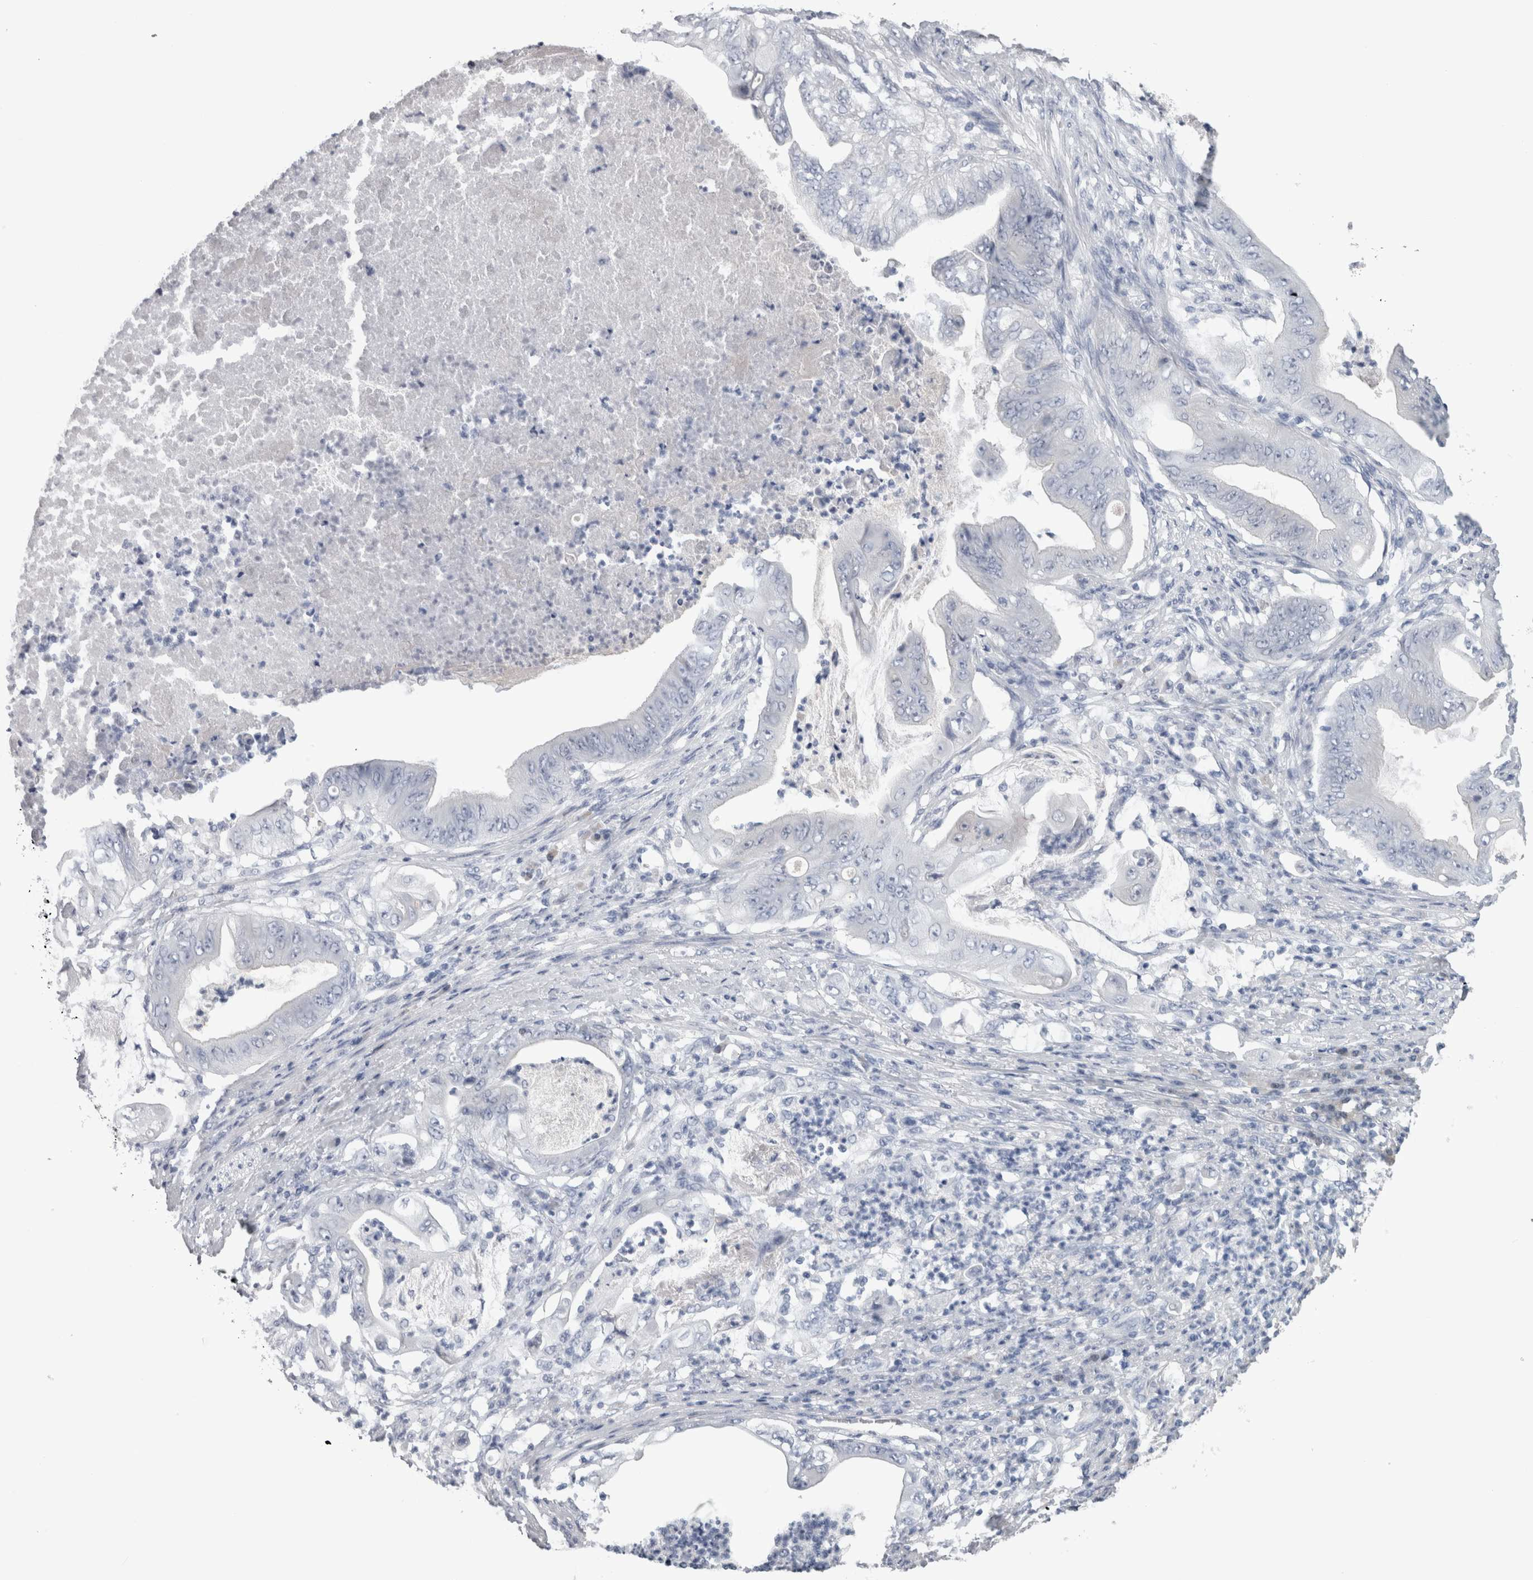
{"staining": {"intensity": "negative", "quantity": "none", "location": "none"}, "tissue": "stomach cancer", "cell_type": "Tumor cells", "image_type": "cancer", "snomed": [{"axis": "morphology", "description": "Adenocarcinoma, NOS"}, {"axis": "topography", "description": "Stomach"}], "caption": "Stomach cancer was stained to show a protein in brown. There is no significant staining in tumor cells. (DAB (3,3'-diaminobenzidine) IHC, high magnification).", "gene": "CA8", "patient": {"sex": "female", "age": 73}}